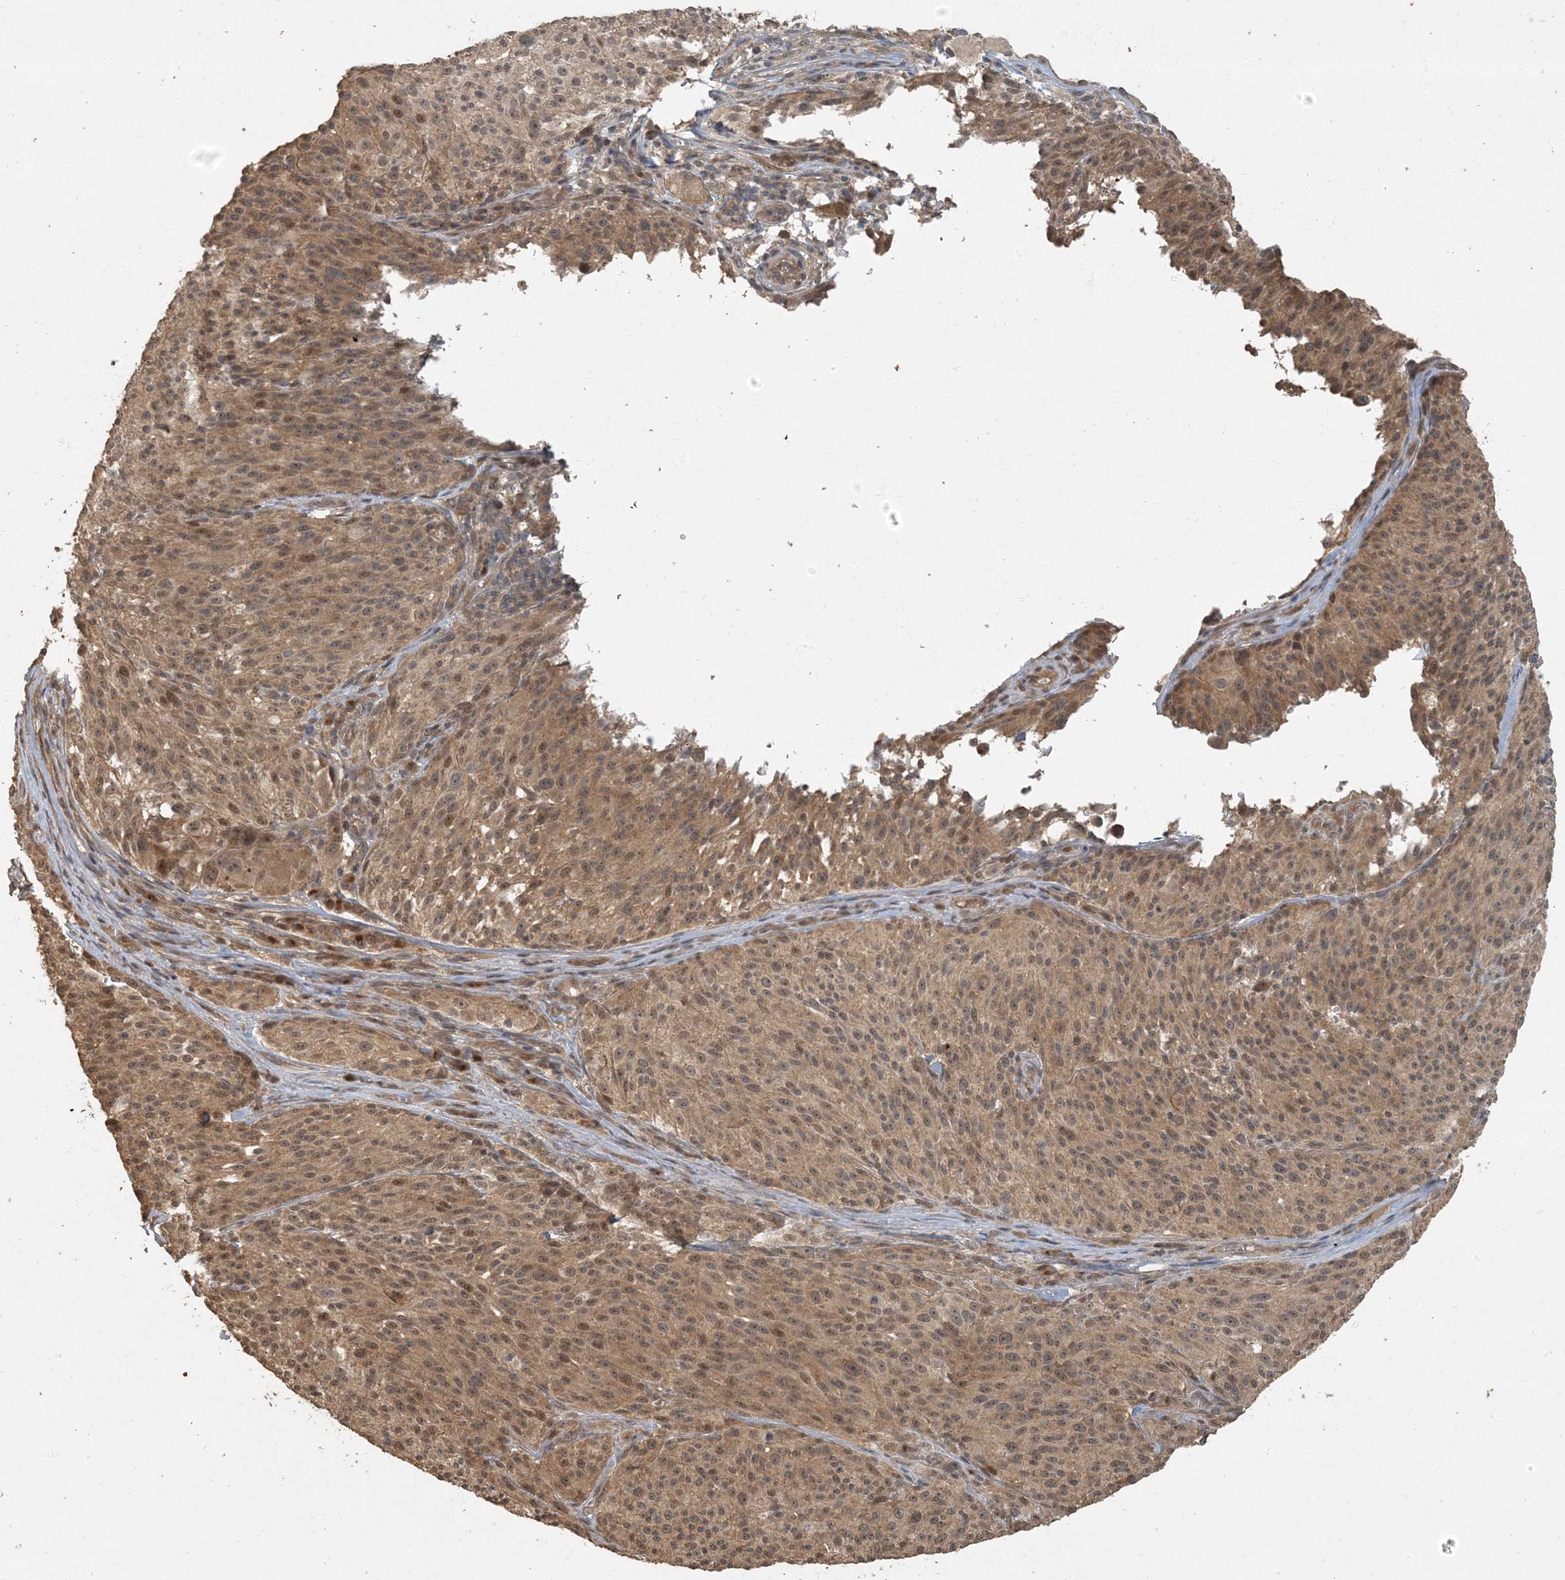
{"staining": {"intensity": "moderate", "quantity": ">75%", "location": "cytoplasmic/membranous,nuclear"}, "tissue": "melanoma", "cell_type": "Tumor cells", "image_type": "cancer", "snomed": [{"axis": "morphology", "description": "Malignant melanoma, NOS"}, {"axis": "topography", "description": "Skin of trunk"}], "caption": "An image of human melanoma stained for a protein displays moderate cytoplasmic/membranous and nuclear brown staining in tumor cells.", "gene": "AK9", "patient": {"sex": "male", "age": 71}}